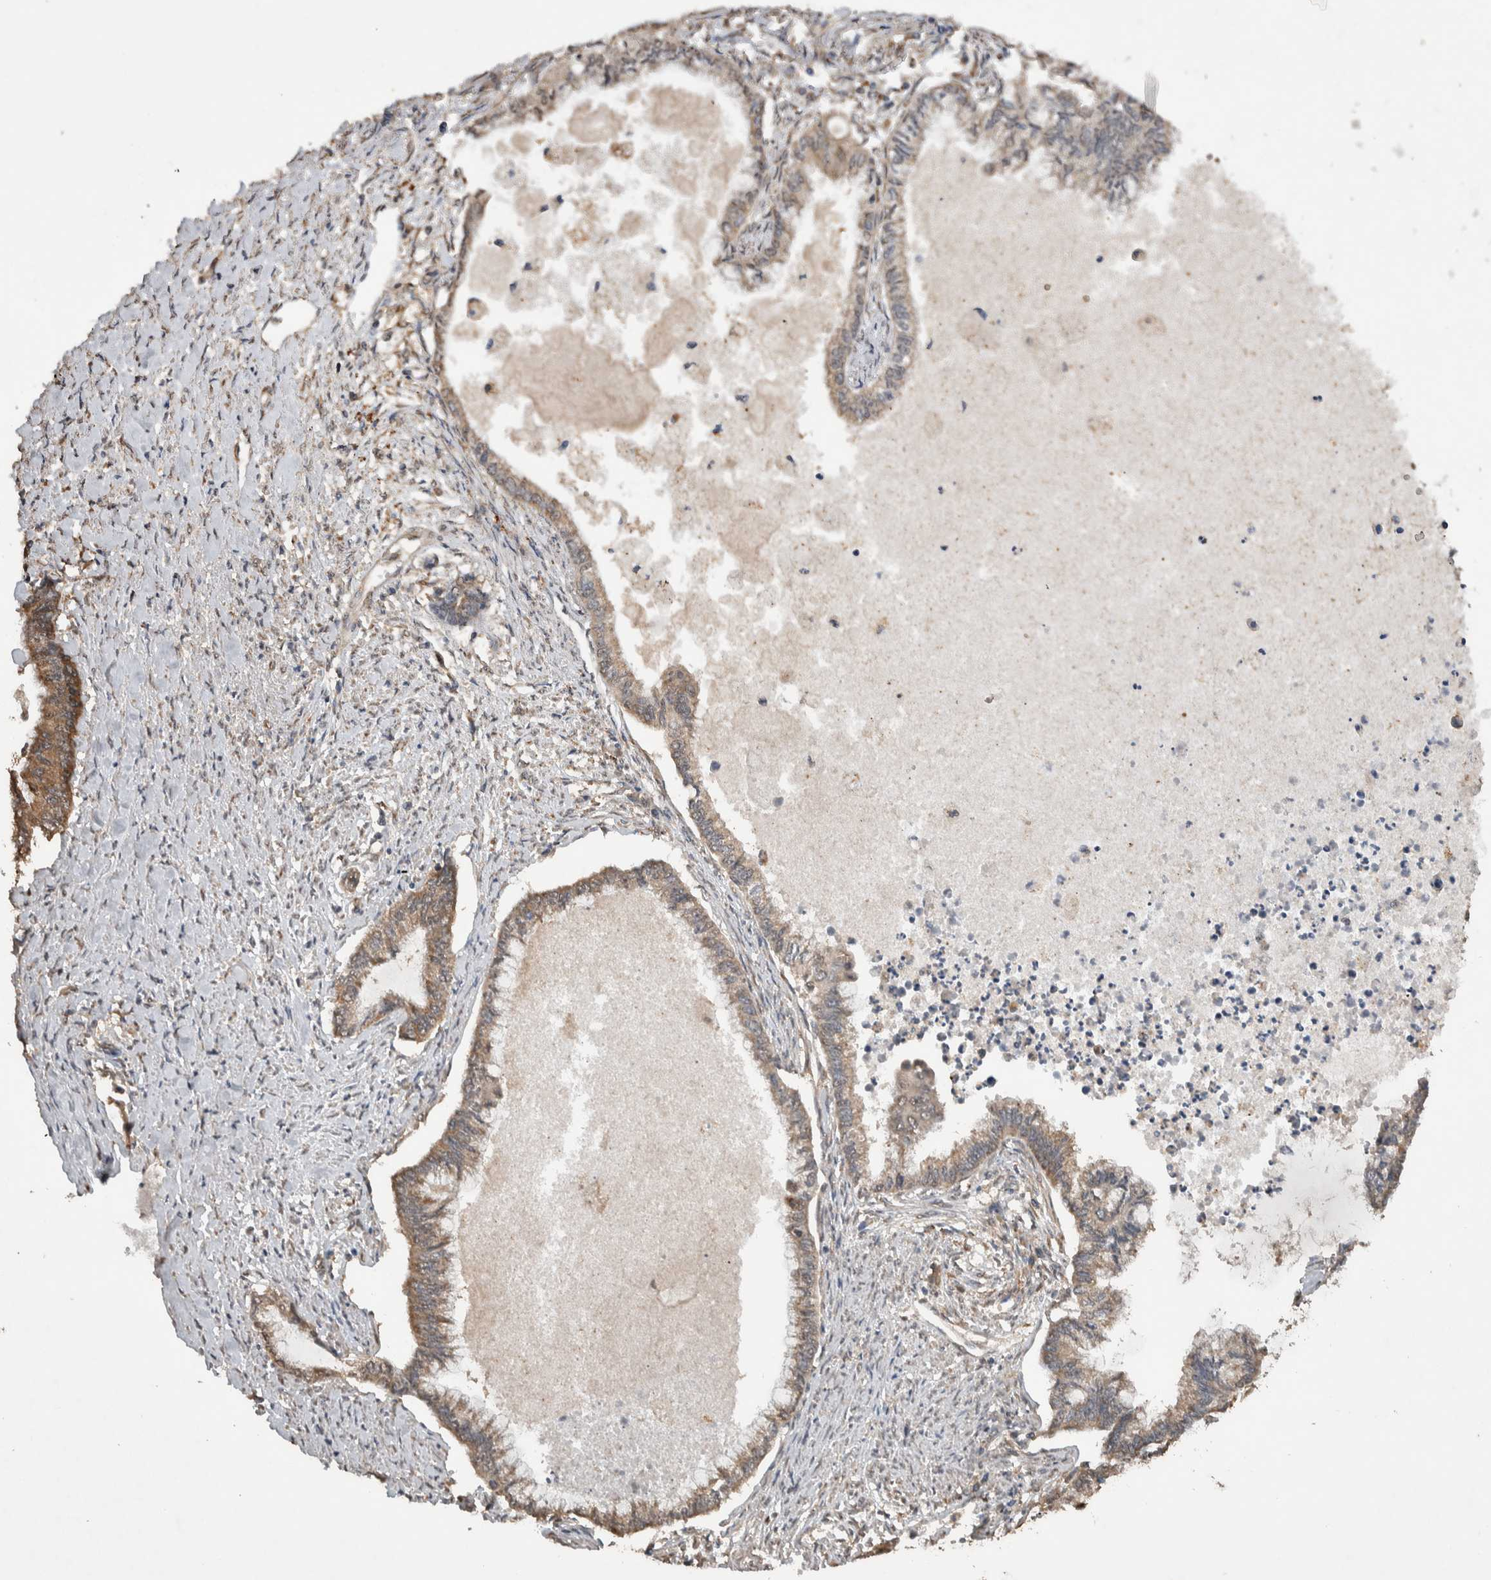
{"staining": {"intensity": "weak", "quantity": ">75%", "location": "cytoplasmic/membranous"}, "tissue": "endometrial cancer", "cell_type": "Tumor cells", "image_type": "cancer", "snomed": [{"axis": "morphology", "description": "Adenocarcinoma, NOS"}, {"axis": "topography", "description": "Endometrium"}], "caption": "Immunohistochemistry staining of adenocarcinoma (endometrial), which exhibits low levels of weak cytoplasmic/membranous staining in about >75% of tumor cells indicating weak cytoplasmic/membranous protein staining. The staining was performed using DAB (3,3'-diaminobenzidine) (brown) for protein detection and nuclei were counterstained in hematoxylin (blue).", "gene": "DVL2", "patient": {"sex": "female", "age": 86}}